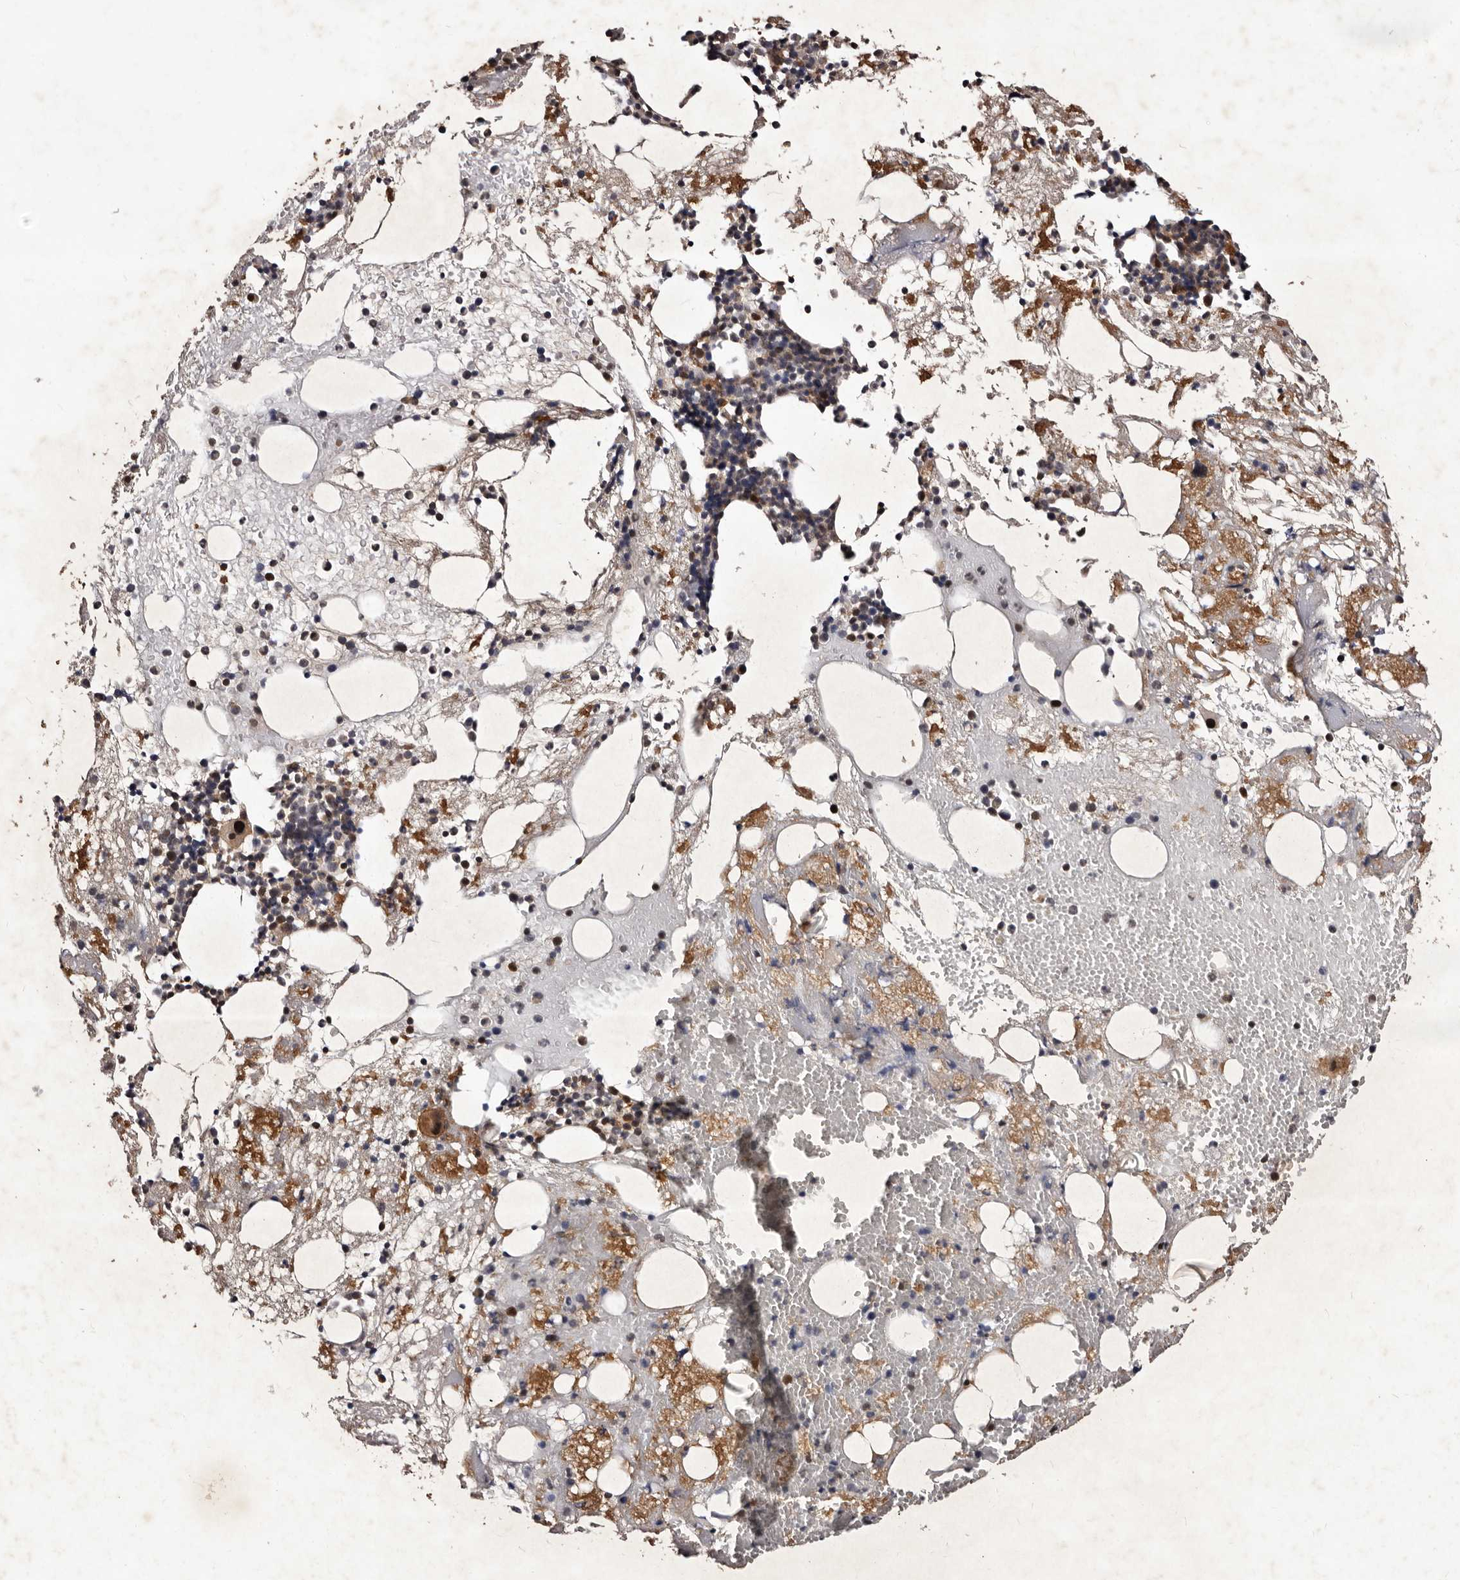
{"staining": {"intensity": "moderate", "quantity": "<25%", "location": "cytoplasmic/membranous"}, "tissue": "bone marrow", "cell_type": "Hematopoietic cells", "image_type": "normal", "snomed": [{"axis": "morphology", "description": "Normal tissue, NOS"}, {"axis": "morphology", "description": "Inflammation, NOS"}, {"axis": "topography", "description": "Bone marrow"}], "caption": "A histopathology image of human bone marrow stained for a protein displays moderate cytoplasmic/membranous brown staining in hematopoietic cells.", "gene": "MKRN3", "patient": {"sex": "female", "age": 48}}